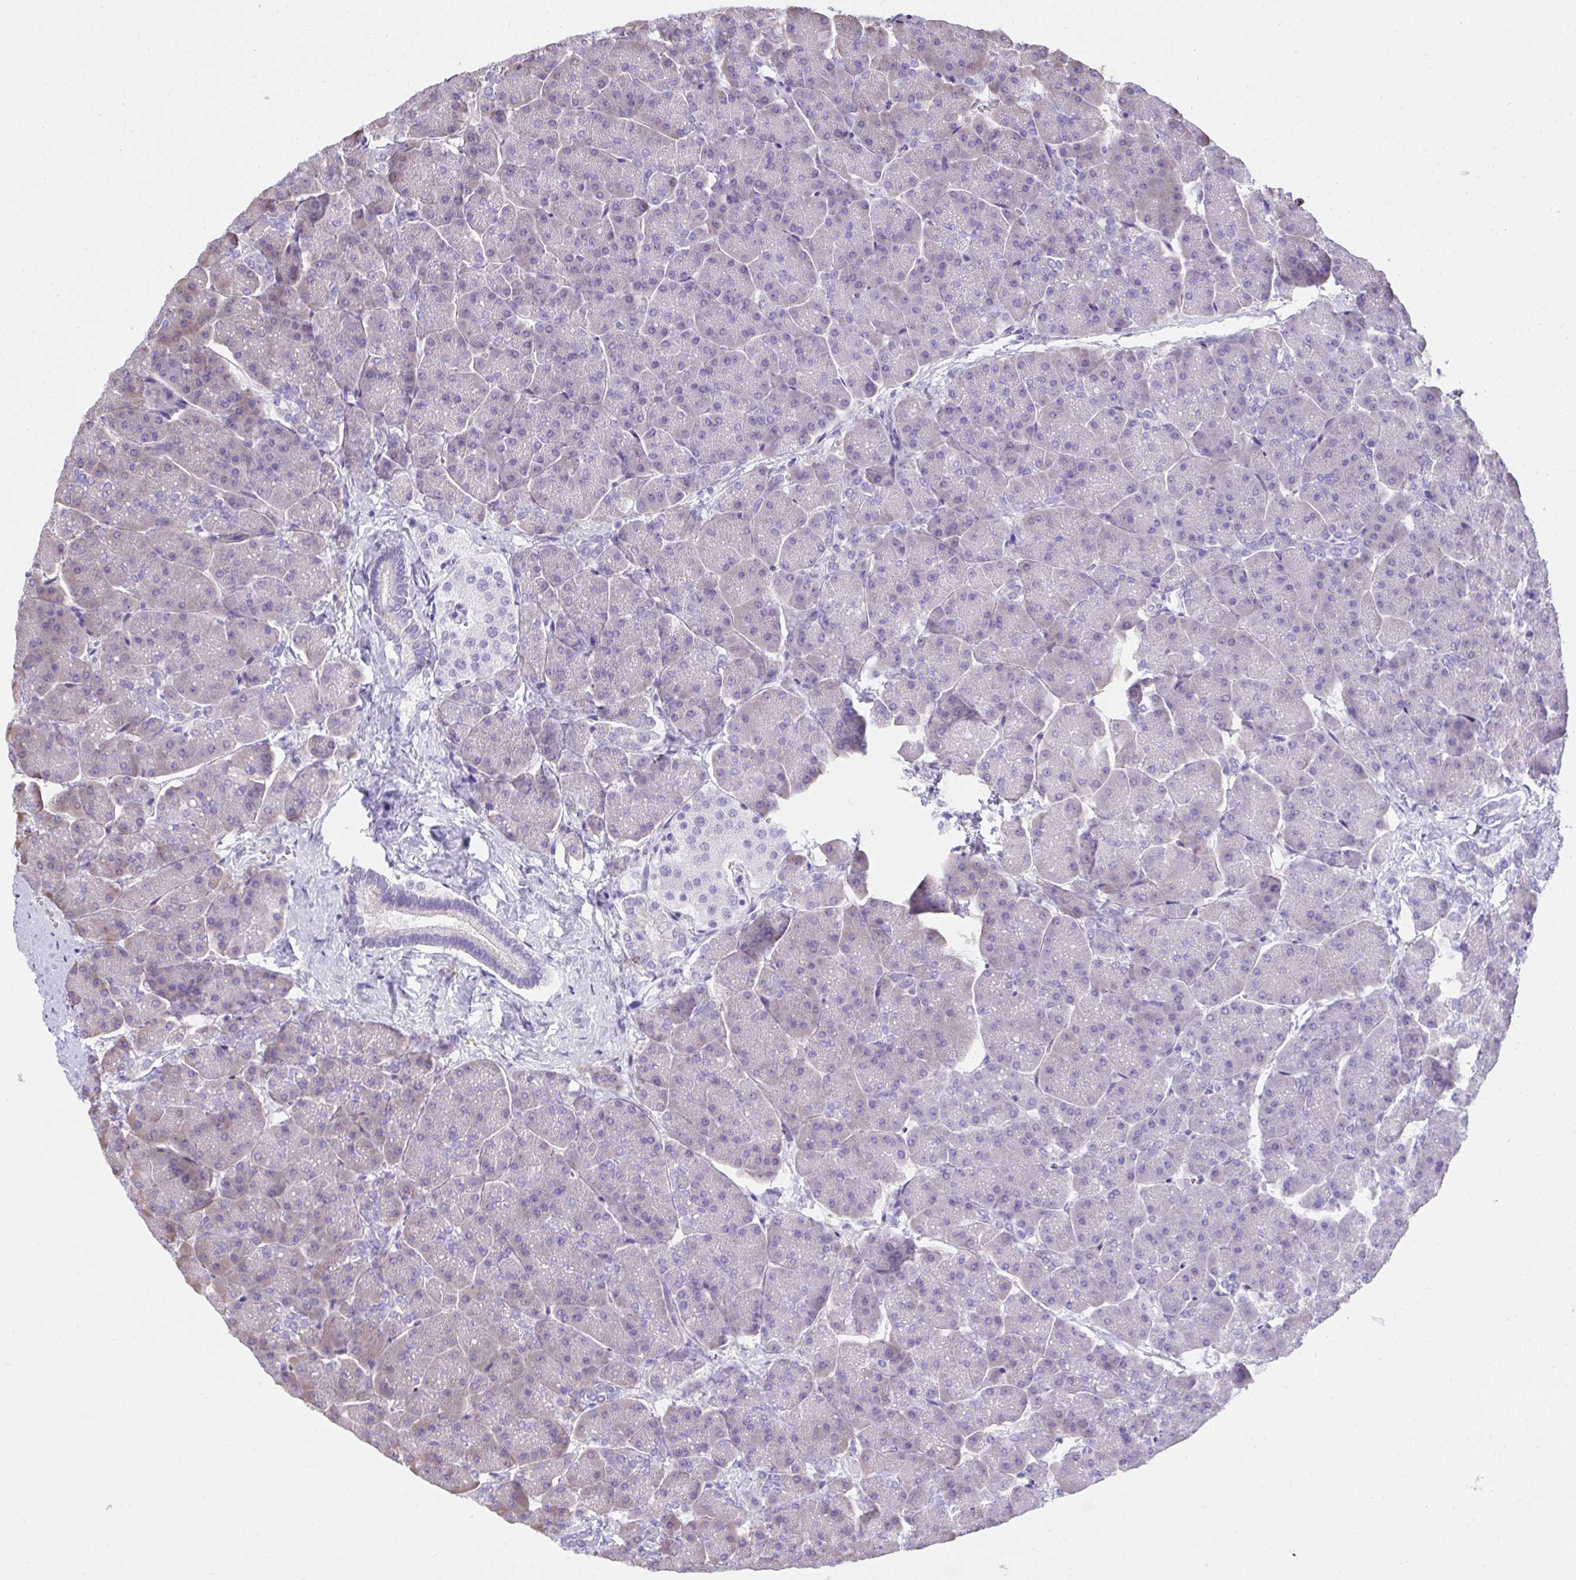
{"staining": {"intensity": "negative", "quantity": "none", "location": "none"}, "tissue": "pancreas", "cell_type": "Exocrine glandular cells", "image_type": "normal", "snomed": [{"axis": "morphology", "description": "Normal tissue, NOS"}, {"axis": "topography", "description": "Pancreas"}, {"axis": "topography", "description": "Peripheral nerve tissue"}], "caption": "The immunohistochemistry (IHC) image has no significant expression in exocrine glandular cells of pancreas. Nuclei are stained in blue.", "gene": "HRG", "patient": {"sex": "male", "age": 54}}